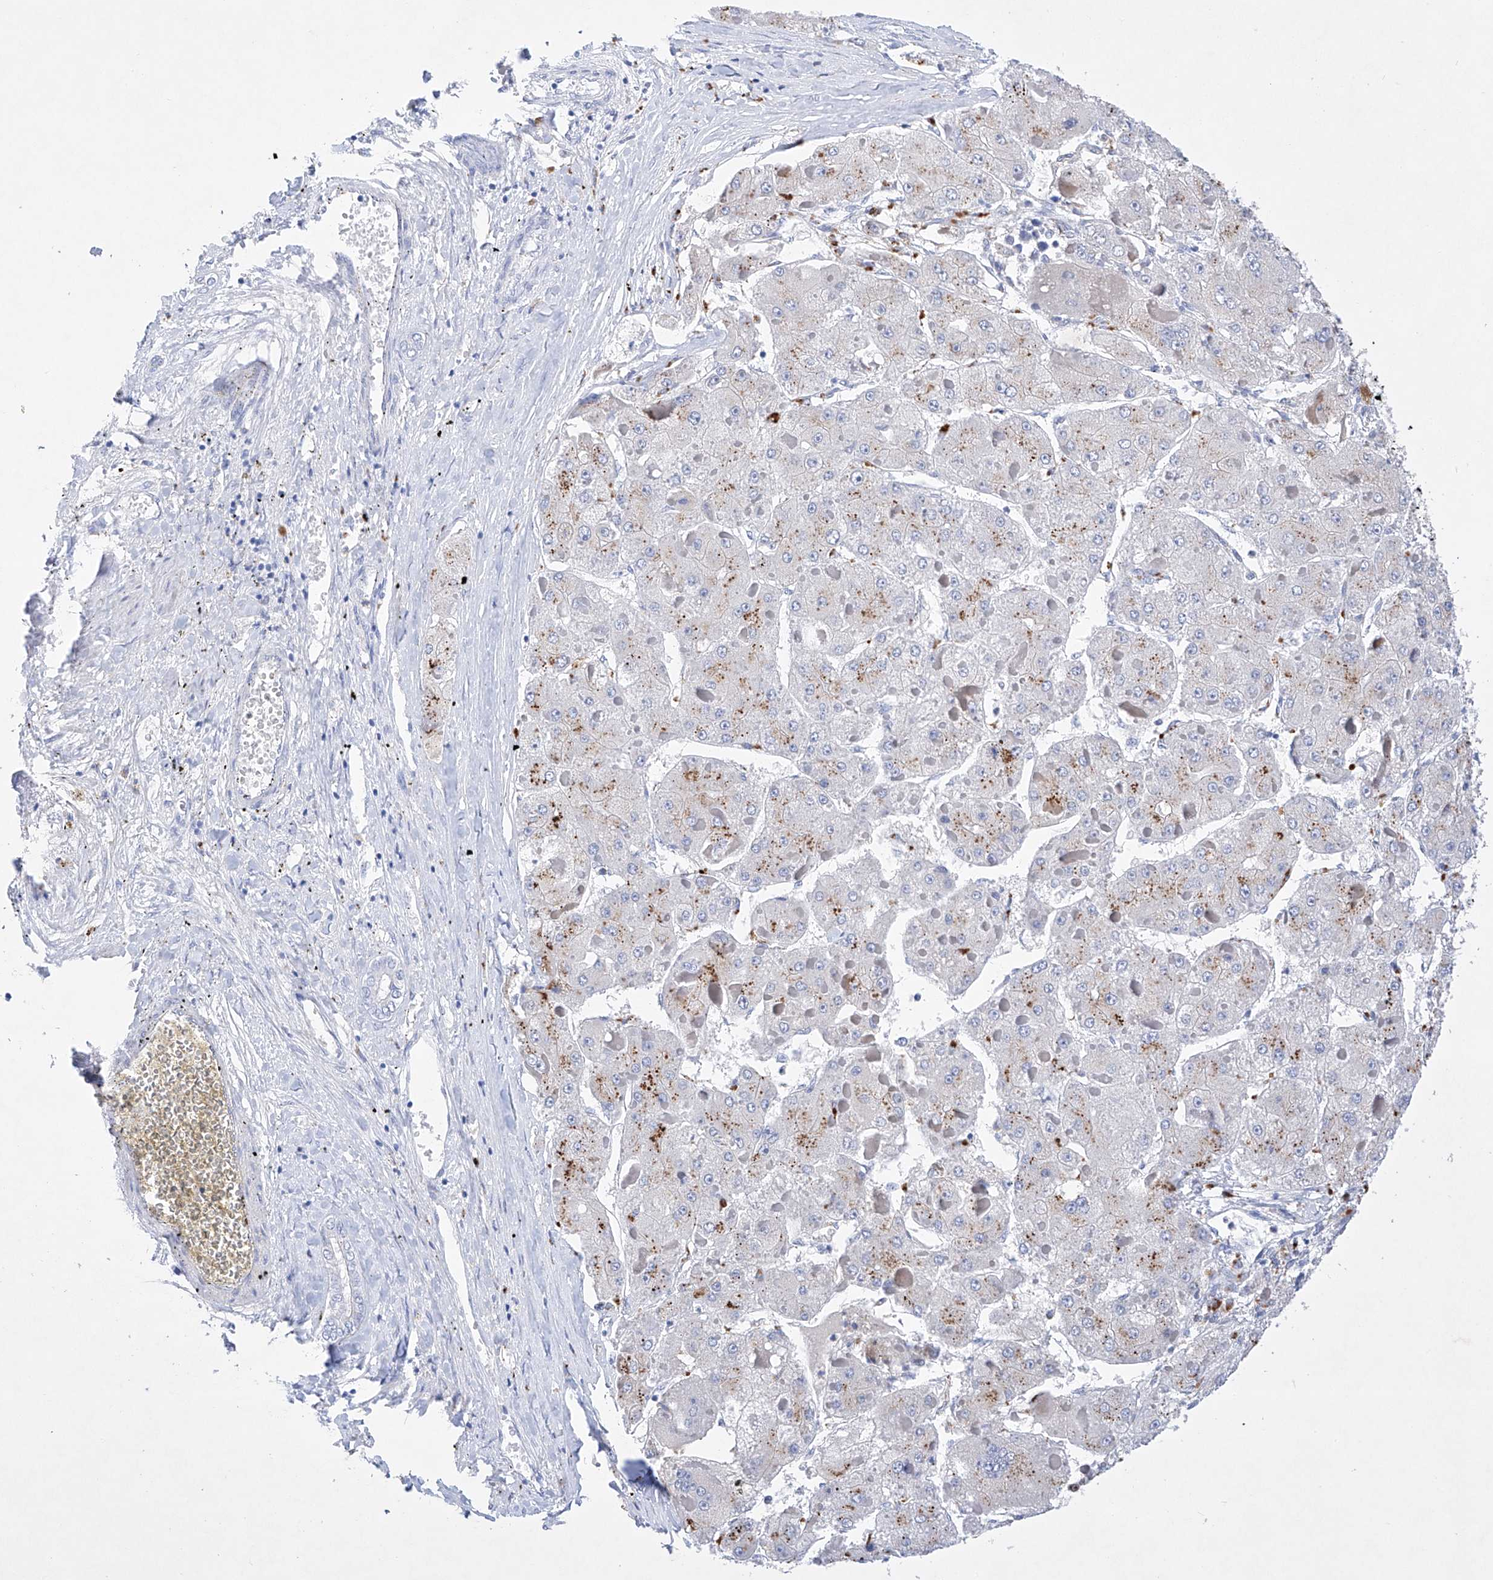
{"staining": {"intensity": "negative", "quantity": "none", "location": "none"}, "tissue": "liver cancer", "cell_type": "Tumor cells", "image_type": "cancer", "snomed": [{"axis": "morphology", "description": "Carcinoma, Hepatocellular, NOS"}, {"axis": "topography", "description": "Liver"}], "caption": "Immunohistochemistry (IHC) image of neoplastic tissue: liver cancer (hepatocellular carcinoma) stained with DAB (3,3'-diaminobenzidine) shows no significant protein positivity in tumor cells.", "gene": "LURAP1", "patient": {"sex": "female", "age": 73}}